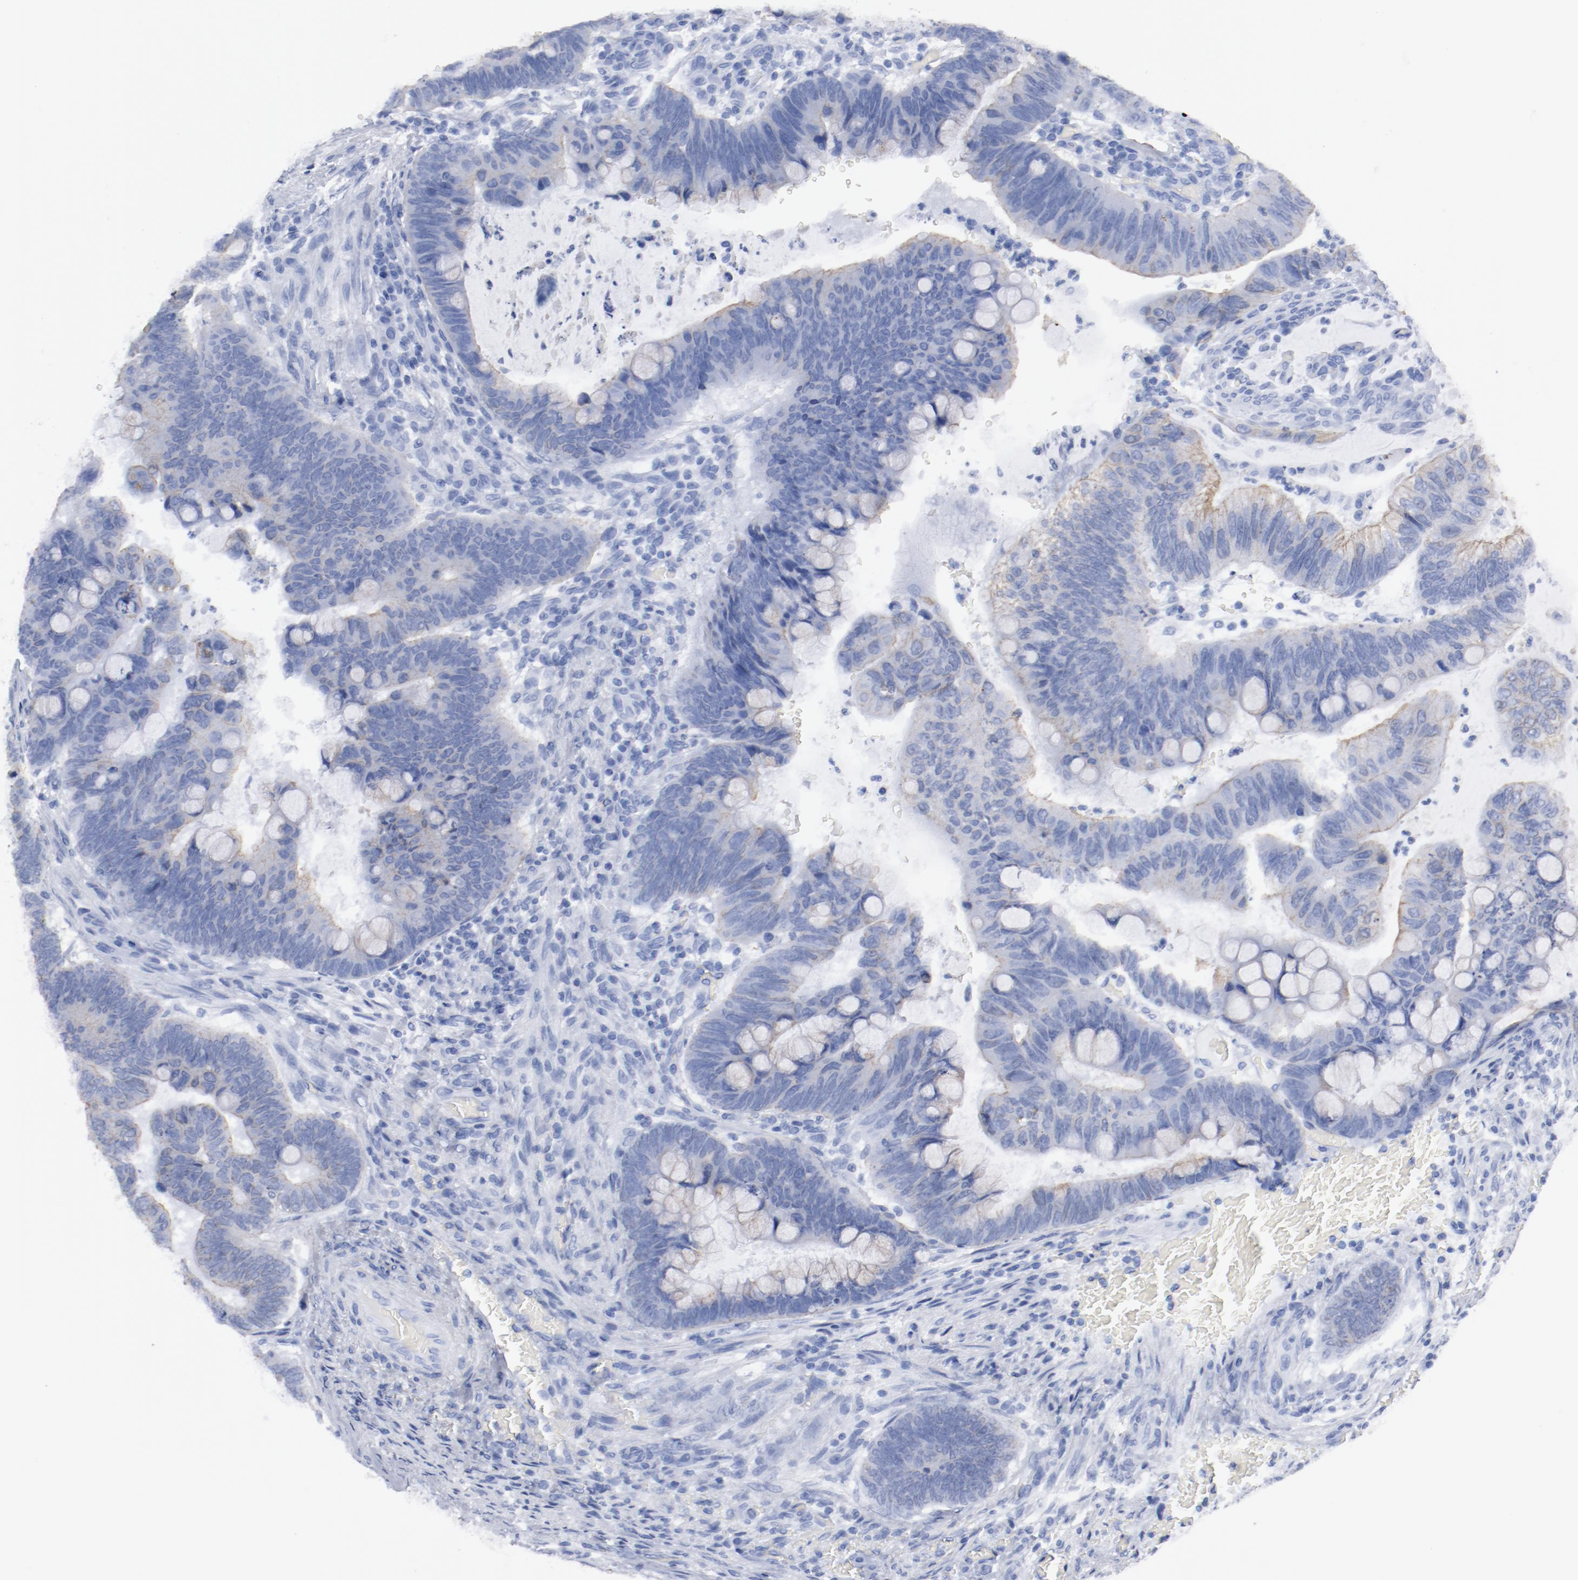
{"staining": {"intensity": "weak", "quantity": "<25%", "location": "cytoplasmic/membranous"}, "tissue": "colorectal cancer", "cell_type": "Tumor cells", "image_type": "cancer", "snomed": [{"axis": "morphology", "description": "Normal tissue, NOS"}, {"axis": "morphology", "description": "Adenocarcinoma, NOS"}, {"axis": "topography", "description": "Rectum"}], "caption": "The image shows no significant staining in tumor cells of colorectal cancer (adenocarcinoma).", "gene": "TSPAN6", "patient": {"sex": "male", "age": 92}}